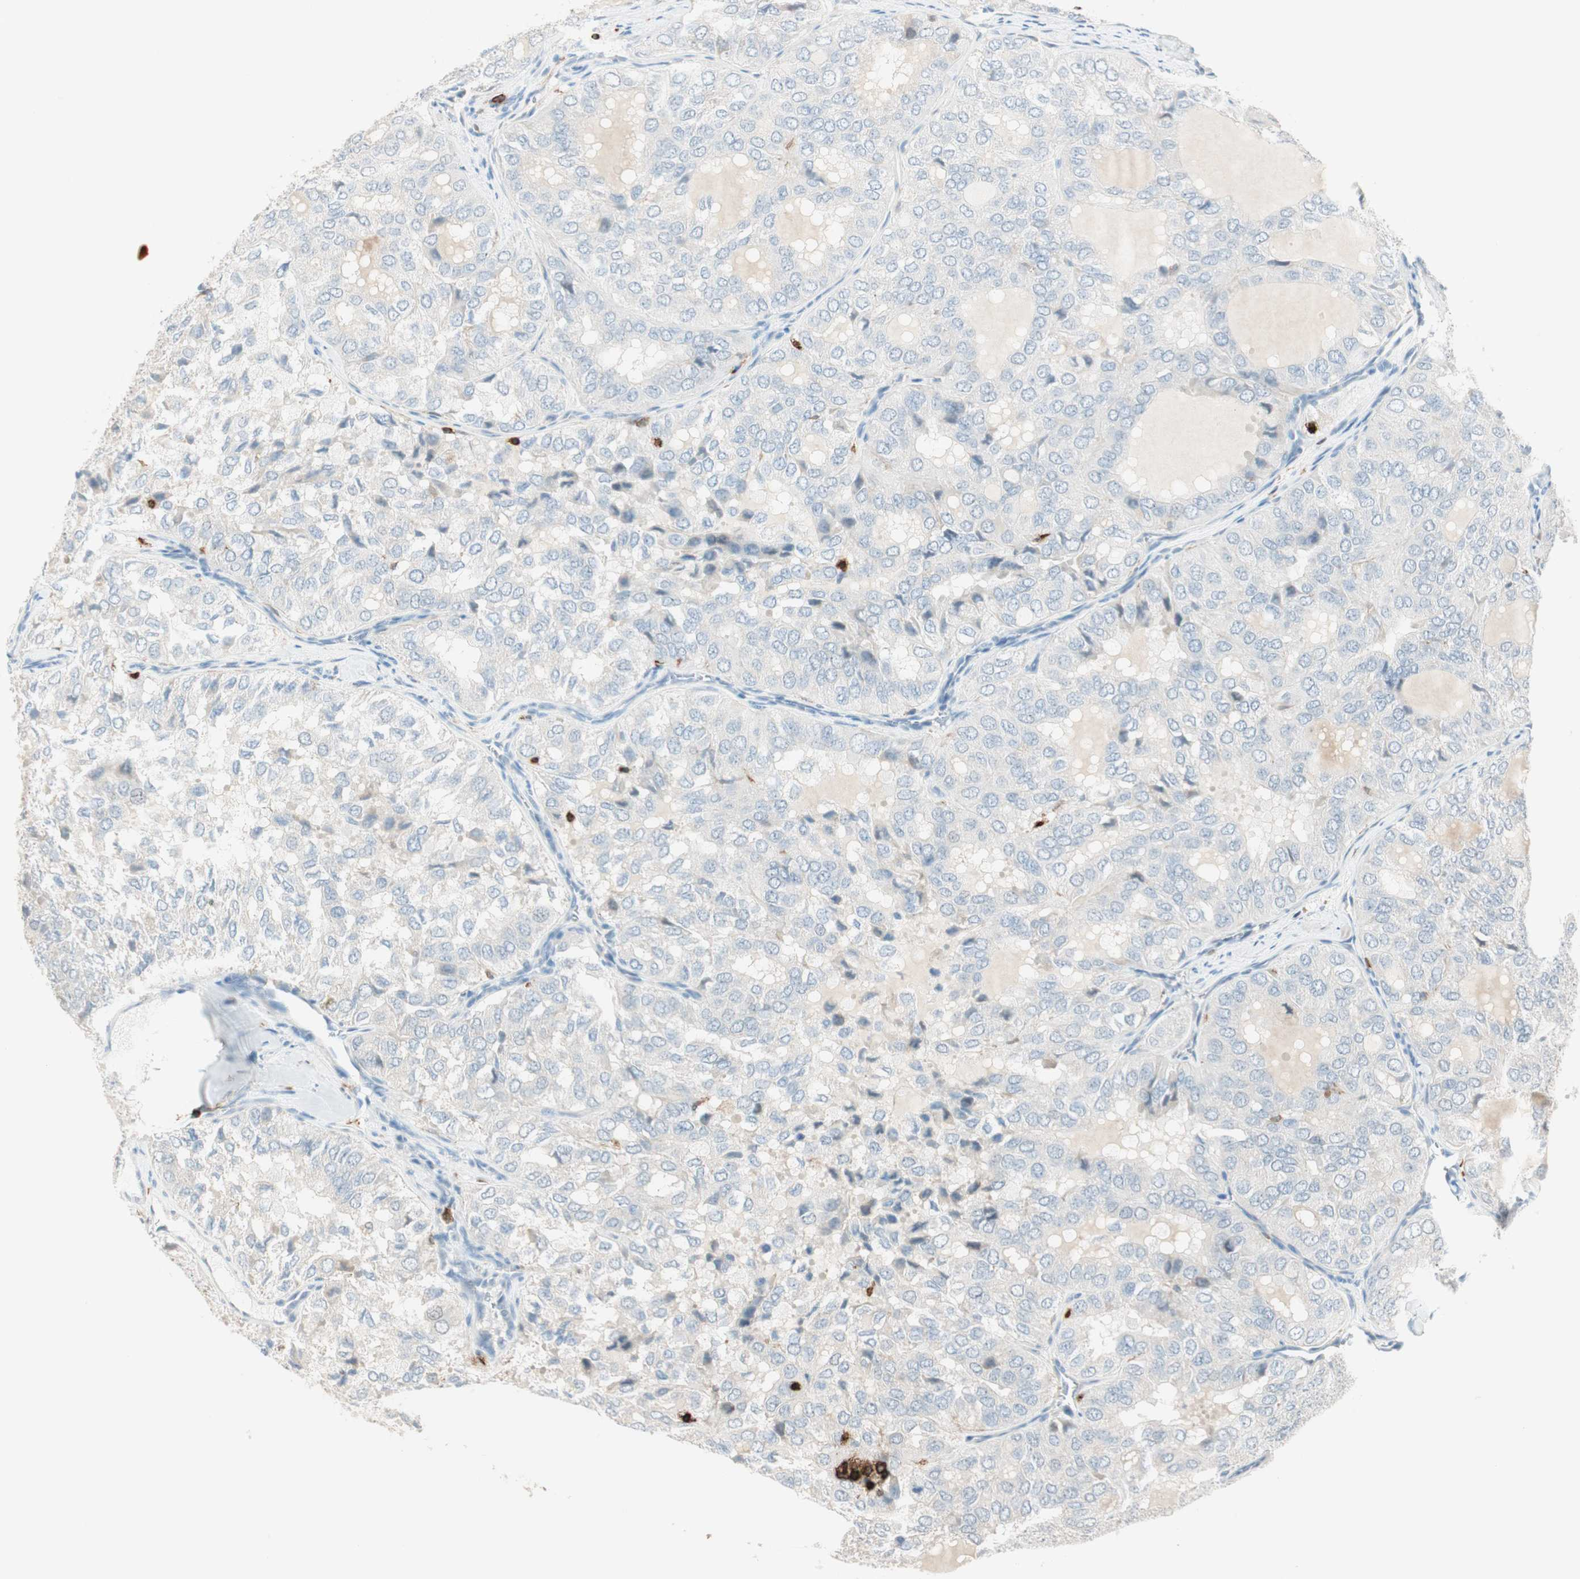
{"staining": {"intensity": "negative", "quantity": "none", "location": "none"}, "tissue": "thyroid cancer", "cell_type": "Tumor cells", "image_type": "cancer", "snomed": [{"axis": "morphology", "description": "Follicular adenoma carcinoma, NOS"}, {"axis": "topography", "description": "Thyroid gland"}], "caption": "Thyroid cancer was stained to show a protein in brown. There is no significant staining in tumor cells.", "gene": "HPGD", "patient": {"sex": "male", "age": 75}}